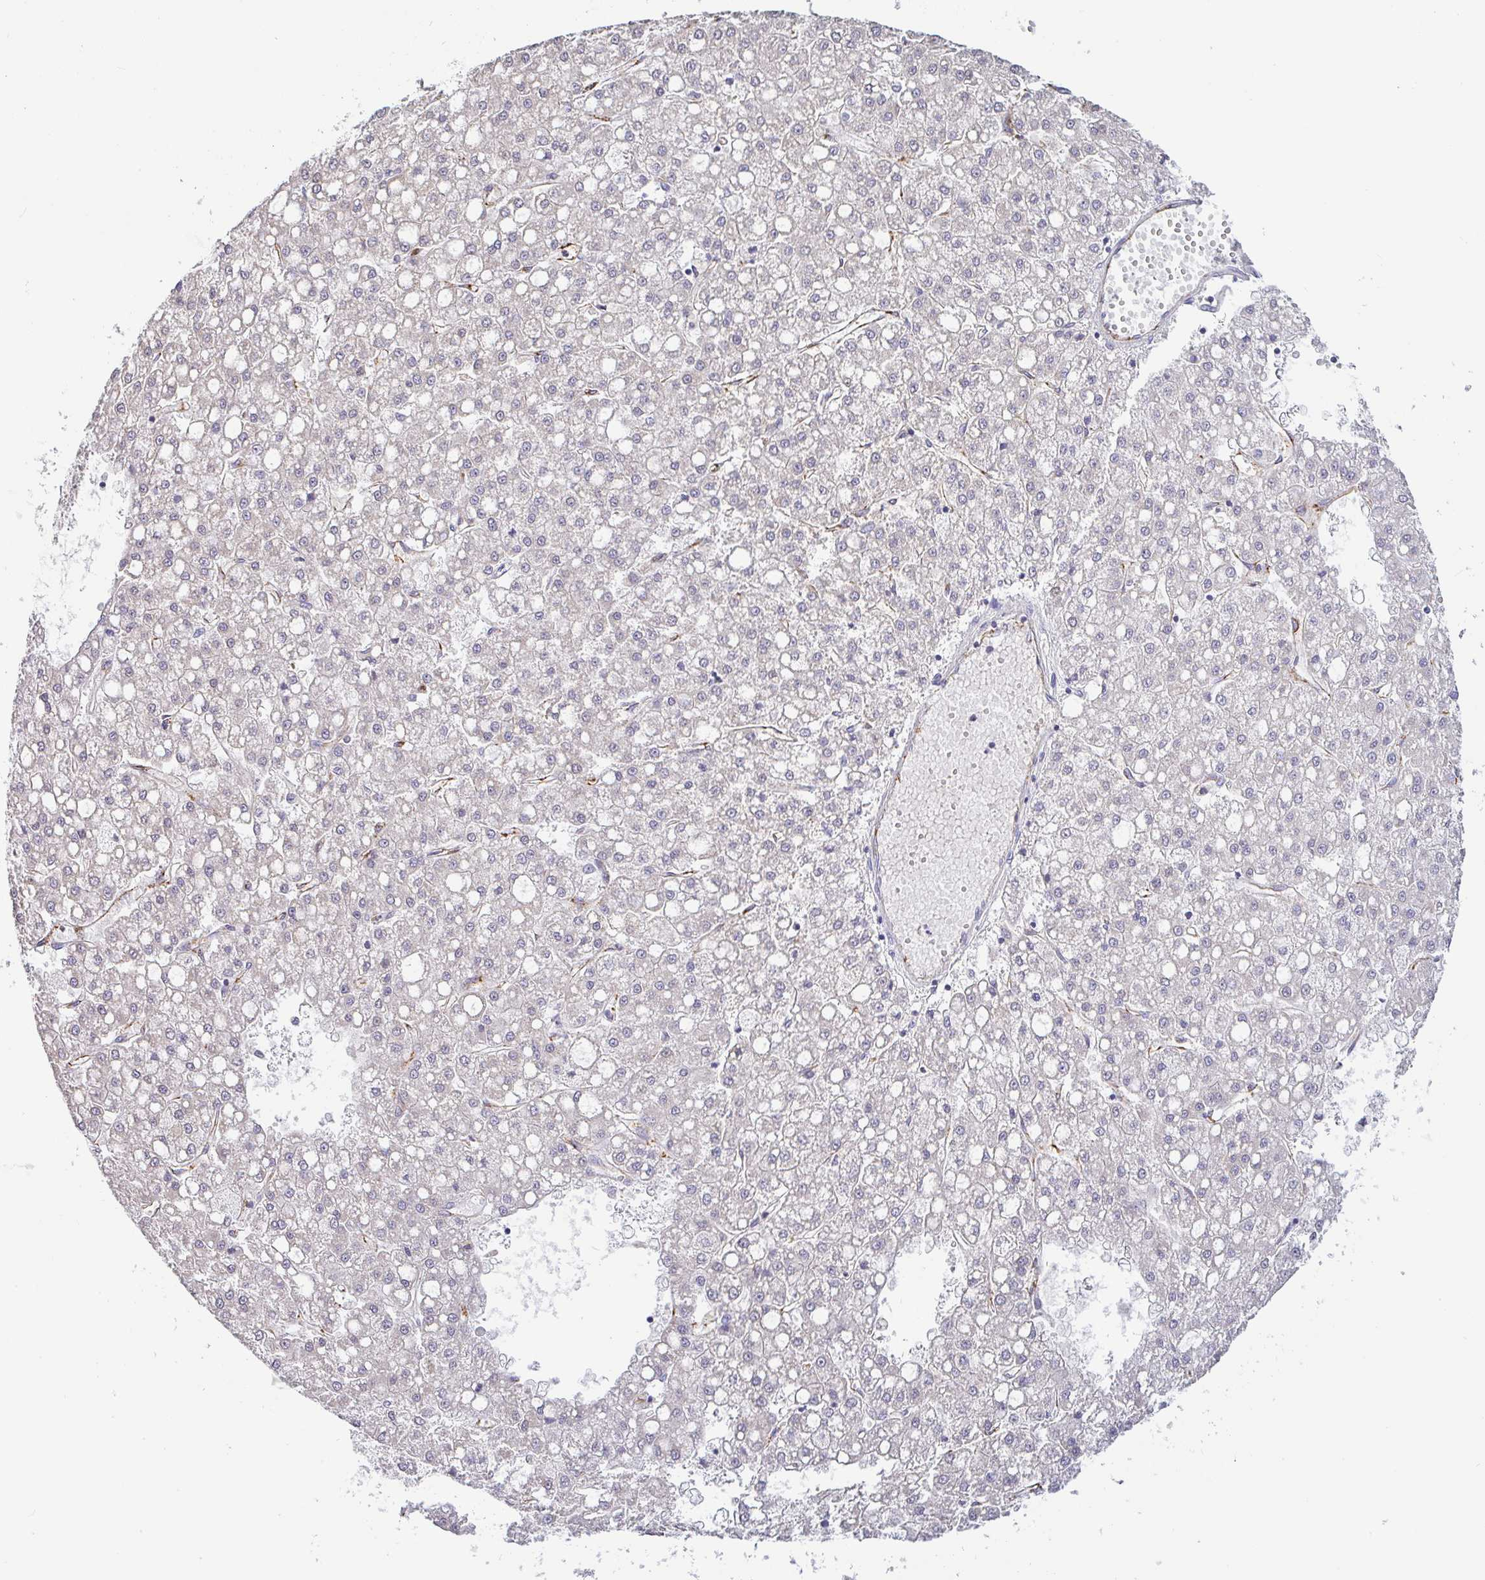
{"staining": {"intensity": "negative", "quantity": "none", "location": "none"}, "tissue": "liver cancer", "cell_type": "Tumor cells", "image_type": "cancer", "snomed": [{"axis": "morphology", "description": "Carcinoma, Hepatocellular, NOS"}, {"axis": "topography", "description": "Liver"}], "caption": "This is an IHC image of human hepatocellular carcinoma (liver). There is no staining in tumor cells.", "gene": "PLCD4", "patient": {"sex": "male", "age": 67}}